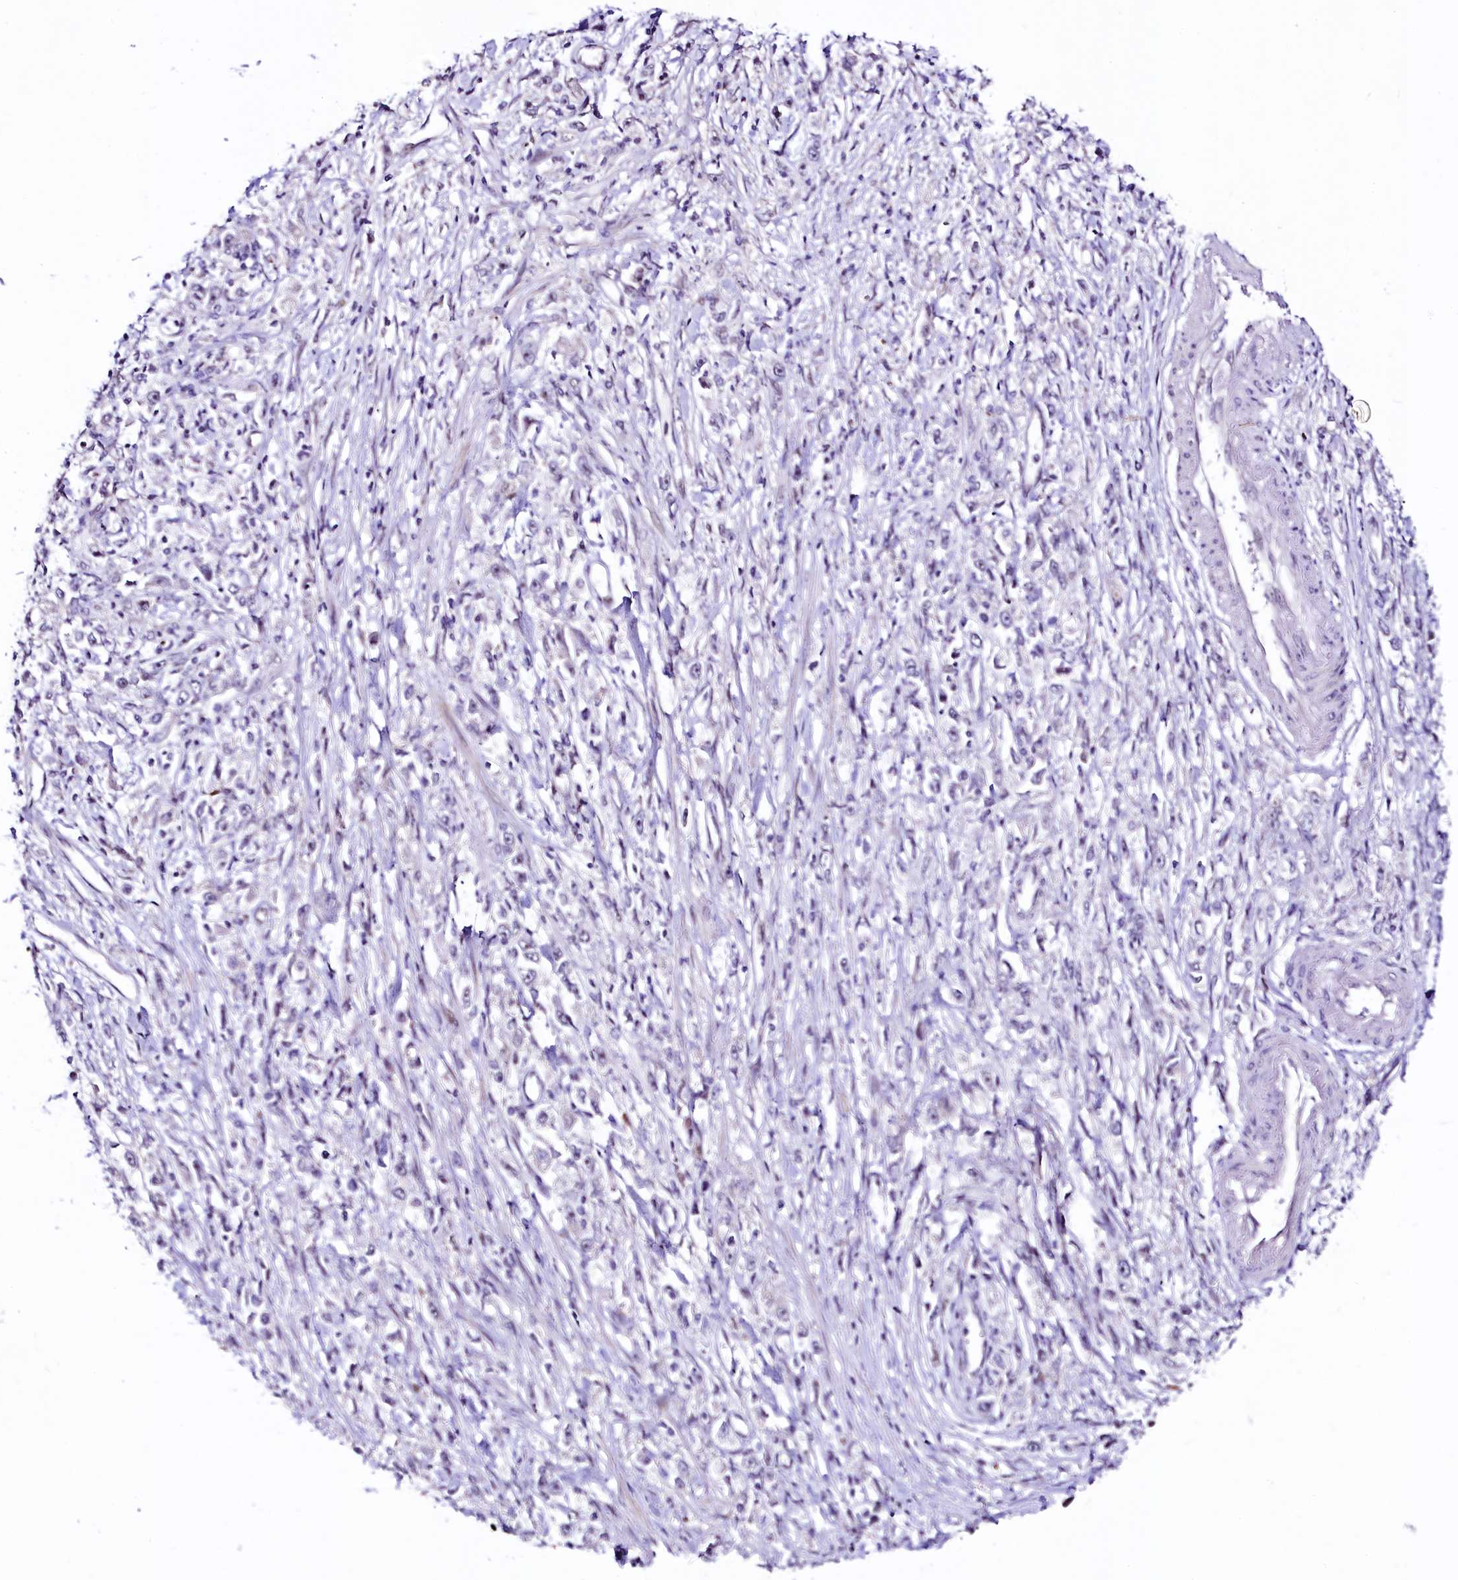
{"staining": {"intensity": "negative", "quantity": "none", "location": "none"}, "tissue": "stomach cancer", "cell_type": "Tumor cells", "image_type": "cancer", "snomed": [{"axis": "morphology", "description": "Adenocarcinoma, NOS"}, {"axis": "topography", "description": "Stomach"}], "caption": "Adenocarcinoma (stomach) was stained to show a protein in brown. There is no significant expression in tumor cells. Brightfield microscopy of immunohistochemistry stained with DAB (brown) and hematoxylin (blue), captured at high magnification.", "gene": "LEUTX", "patient": {"sex": "female", "age": 59}}